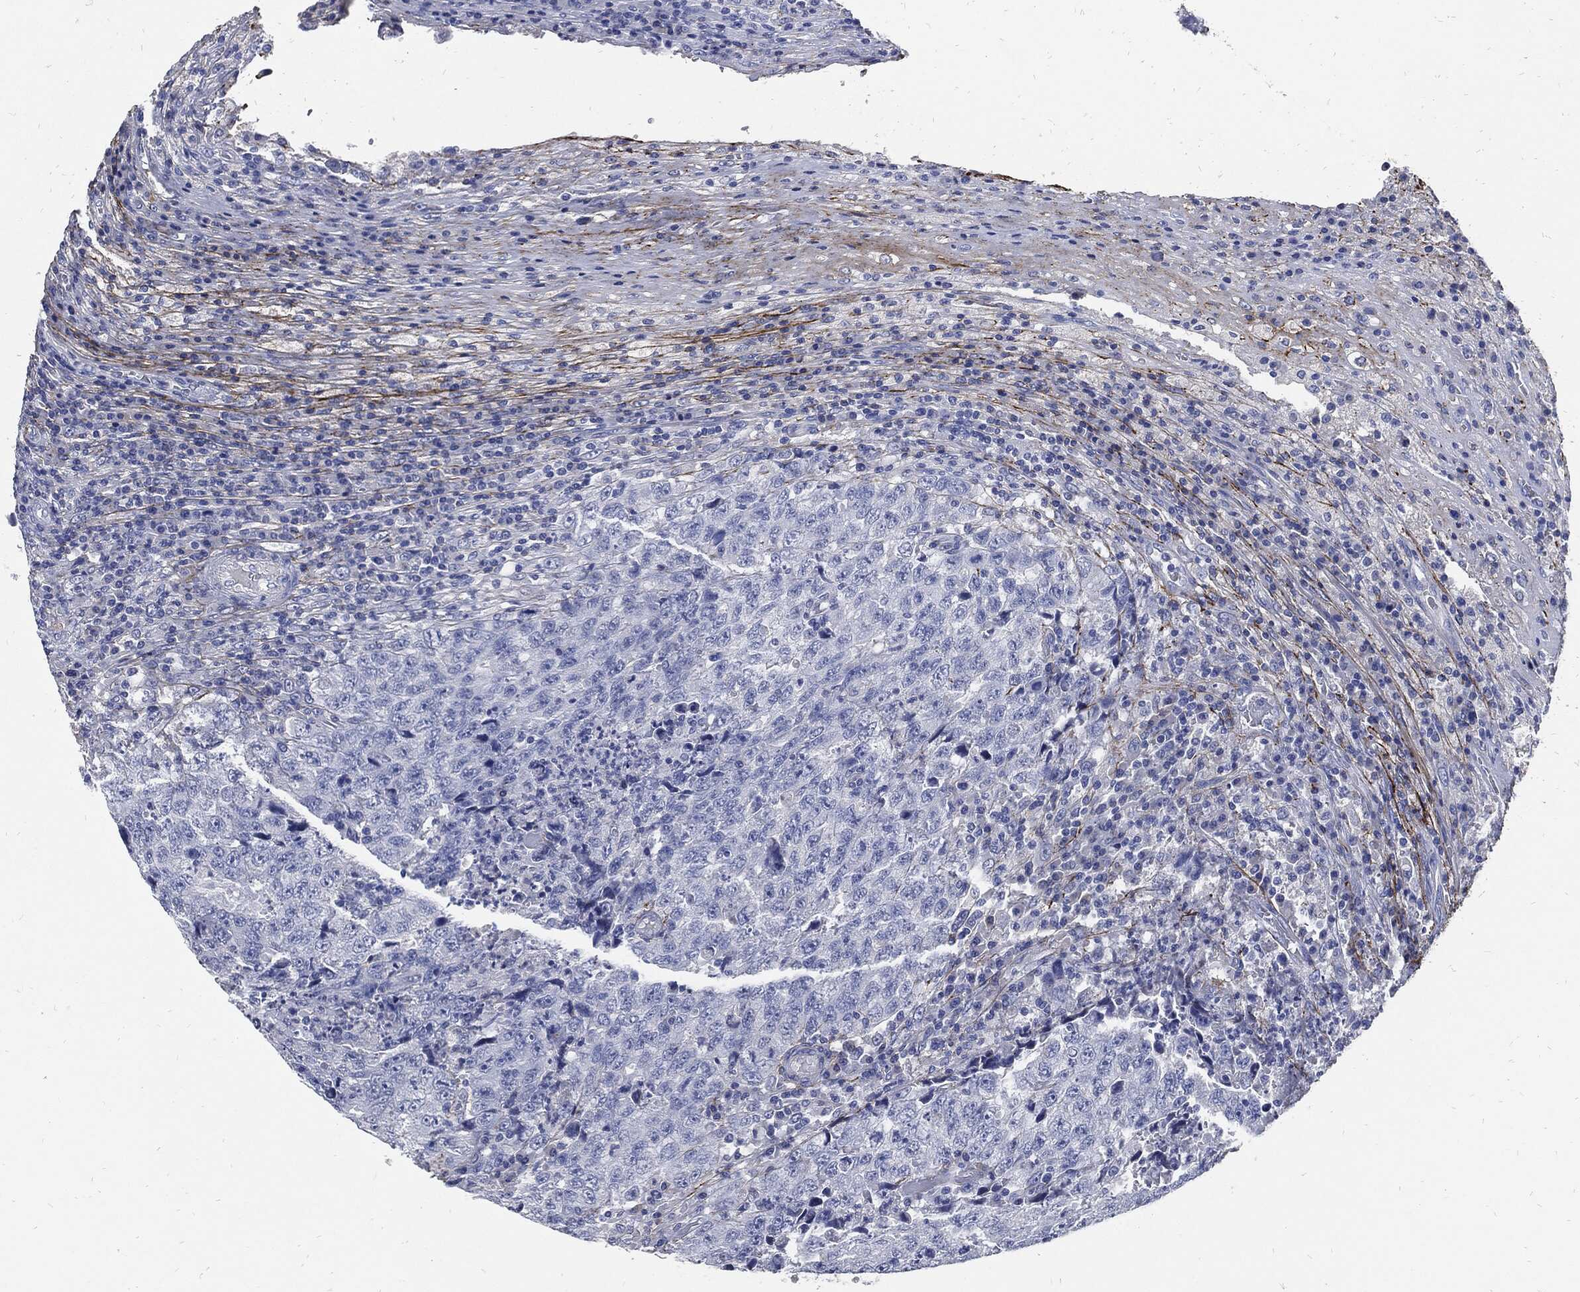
{"staining": {"intensity": "negative", "quantity": "none", "location": "none"}, "tissue": "testis cancer", "cell_type": "Tumor cells", "image_type": "cancer", "snomed": [{"axis": "morphology", "description": "Necrosis, NOS"}, {"axis": "morphology", "description": "Carcinoma, Embryonal, NOS"}, {"axis": "topography", "description": "Testis"}], "caption": "High power microscopy histopathology image of an immunohistochemistry (IHC) image of testis cancer (embryonal carcinoma), revealing no significant expression in tumor cells.", "gene": "FBN1", "patient": {"sex": "male", "age": 19}}